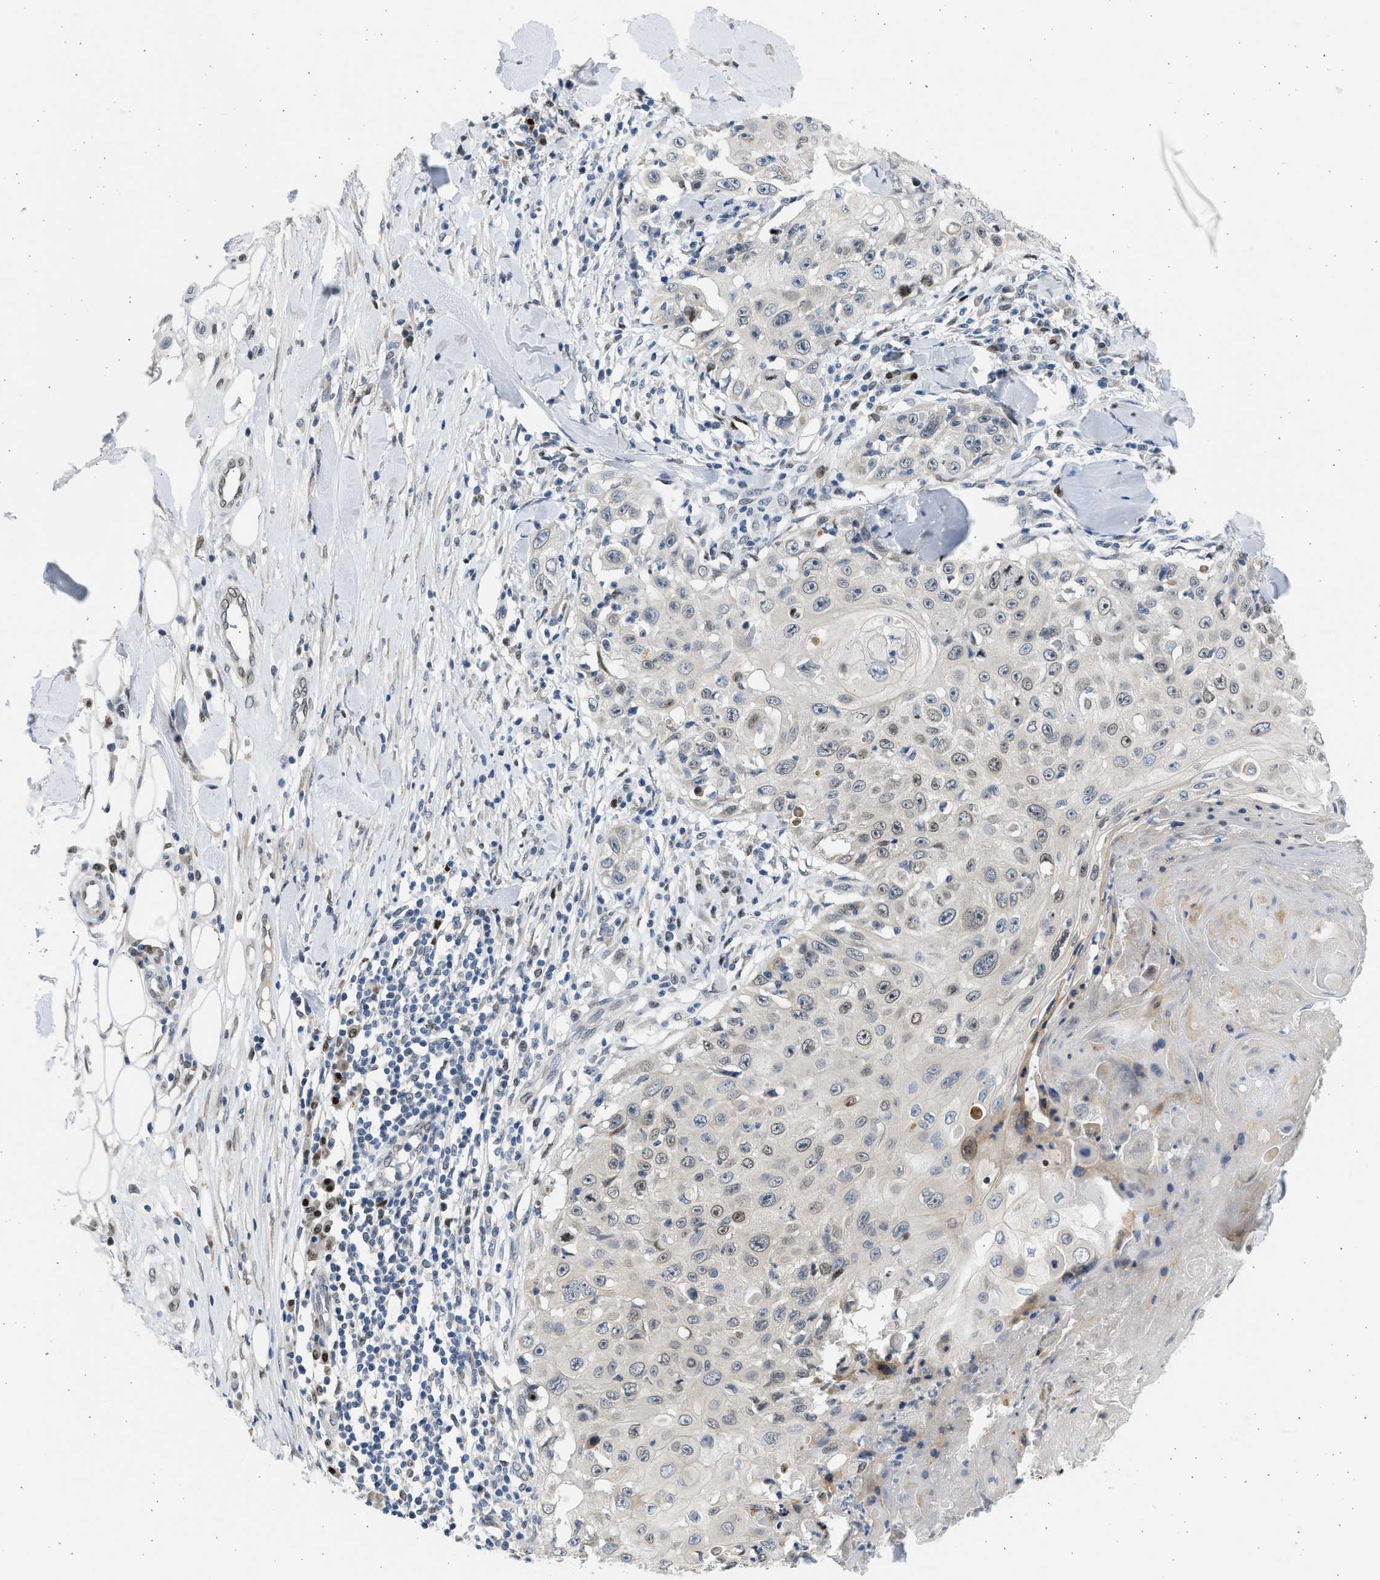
{"staining": {"intensity": "moderate", "quantity": "25%-75%", "location": "nuclear"}, "tissue": "skin cancer", "cell_type": "Tumor cells", "image_type": "cancer", "snomed": [{"axis": "morphology", "description": "Squamous cell carcinoma, NOS"}, {"axis": "topography", "description": "Skin"}], "caption": "DAB (3,3'-diaminobenzidine) immunohistochemical staining of human squamous cell carcinoma (skin) reveals moderate nuclear protein staining in about 25%-75% of tumor cells.", "gene": "HMGN3", "patient": {"sex": "male", "age": 86}}